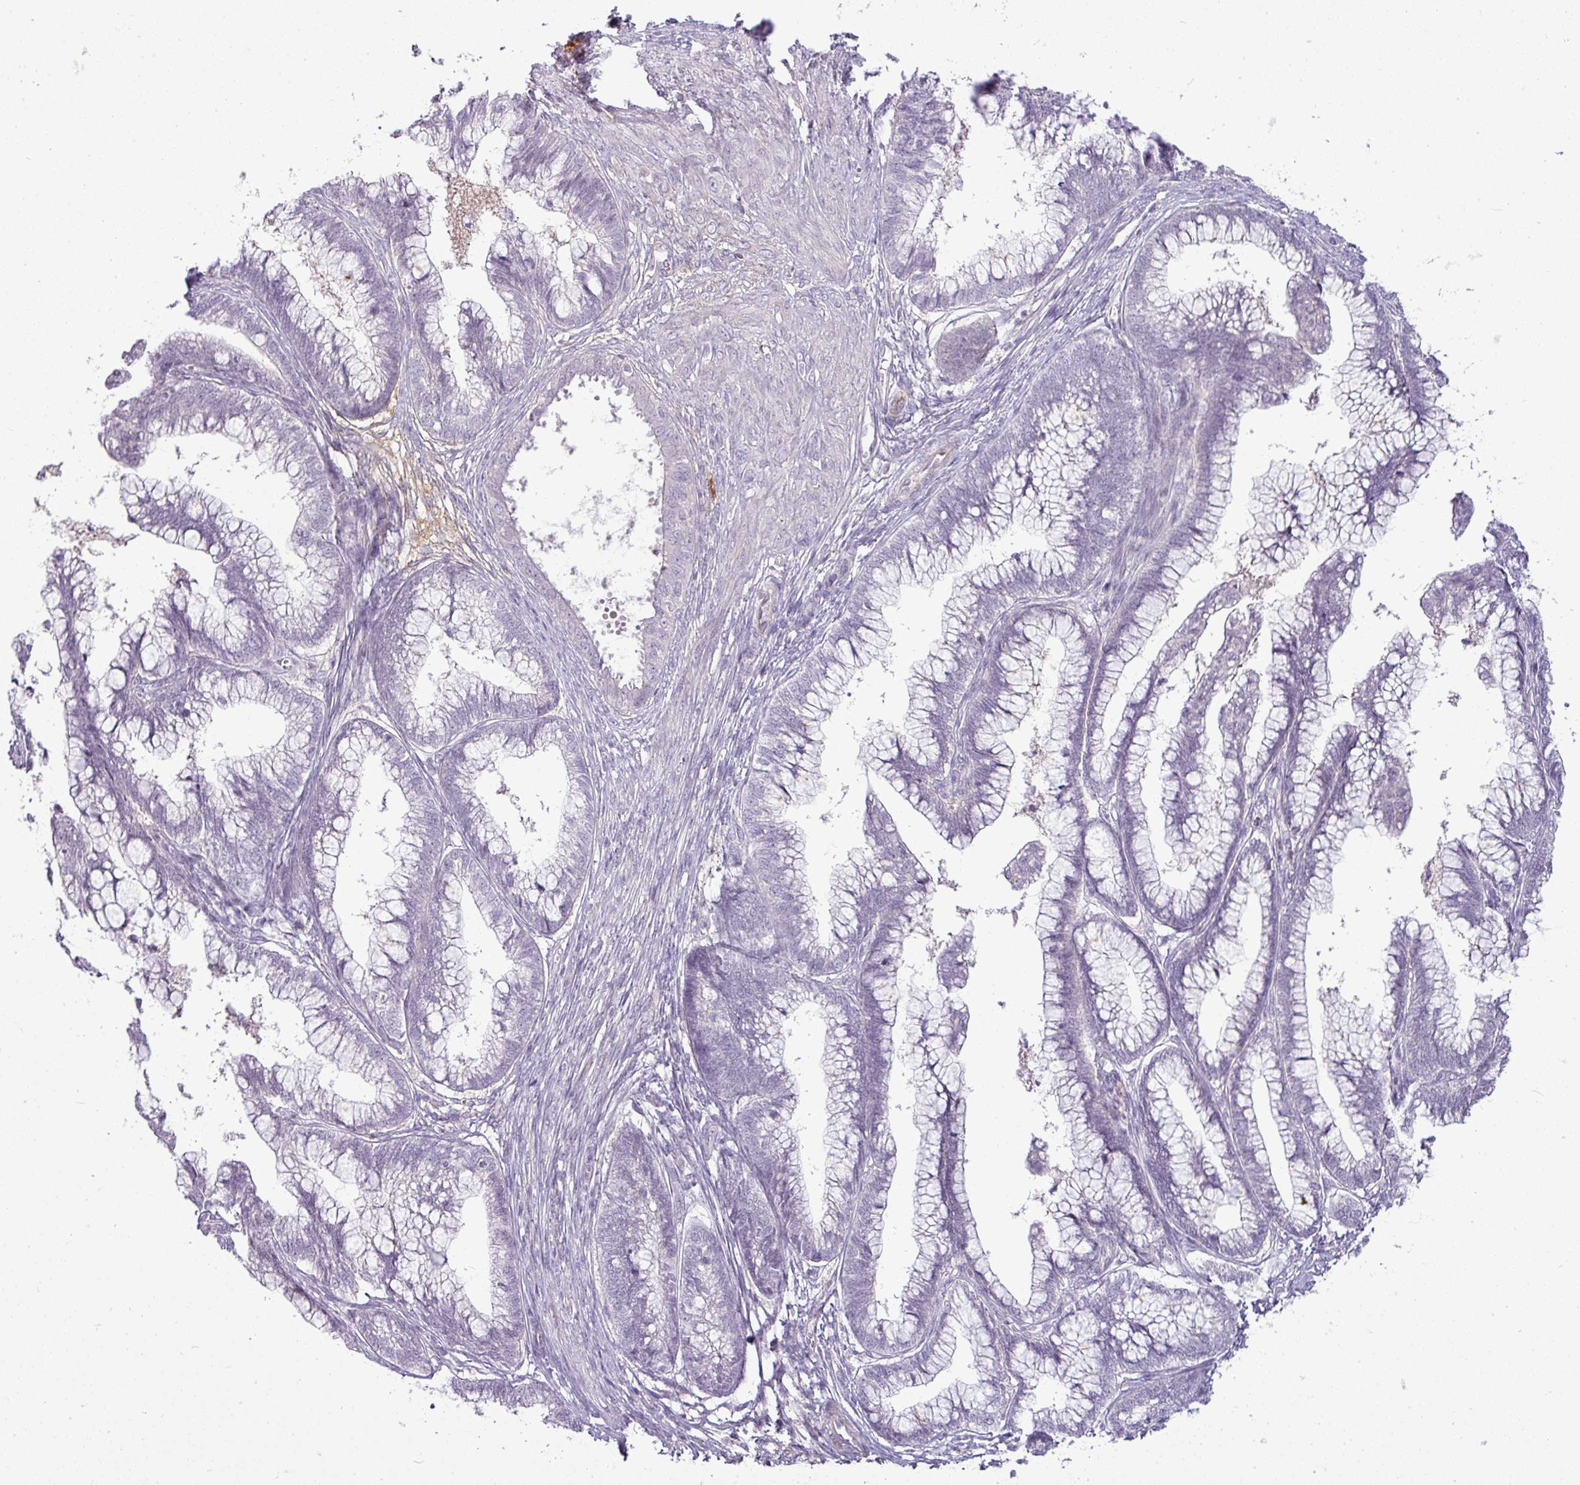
{"staining": {"intensity": "negative", "quantity": "none", "location": "none"}, "tissue": "cervical cancer", "cell_type": "Tumor cells", "image_type": "cancer", "snomed": [{"axis": "morphology", "description": "Adenocarcinoma, NOS"}, {"axis": "topography", "description": "Cervix"}], "caption": "Cervical cancer (adenocarcinoma) was stained to show a protein in brown. There is no significant positivity in tumor cells.", "gene": "APOM", "patient": {"sex": "female", "age": 44}}